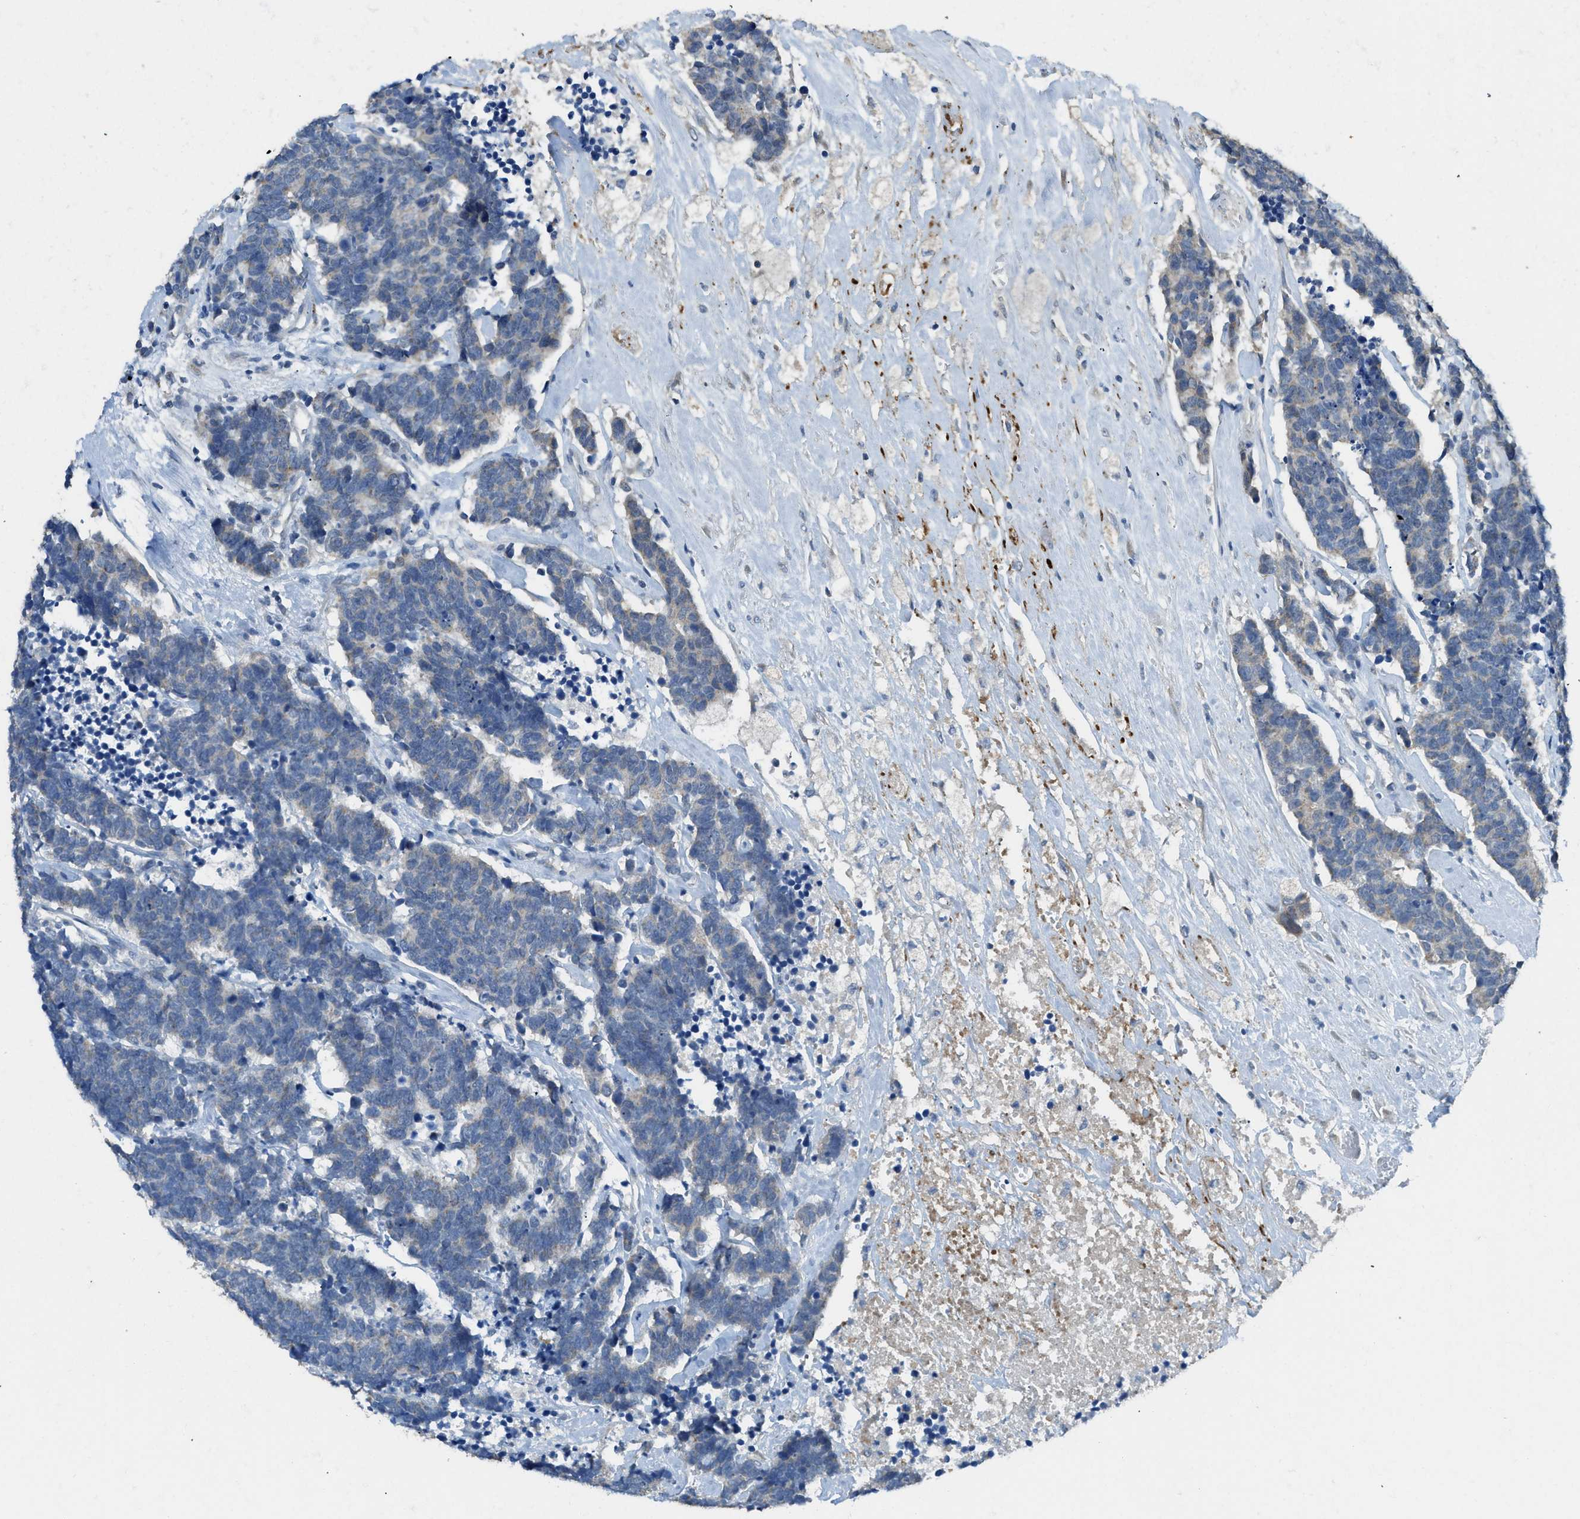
{"staining": {"intensity": "weak", "quantity": "25%-75%", "location": "cytoplasmic/membranous"}, "tissue": "carcinoid", "cell_type": "Tumor cells", "image_type": "cancer", "snomed": [{"axis": "morphology", "description": "Carcinoma, NOS"}, {"axis": "morphology", "description": "Carcinoid, malignant, NOS"}, {"axis": "topography", "description": "Urinary bladder"}], "caption": "Protein staining reveals weak cytoplasmic/membranous expression in about 25%-75% of tumor cells in carcinoma.", "gene": "TIMD4", "patient": {"sex": "male", "age": 57}}